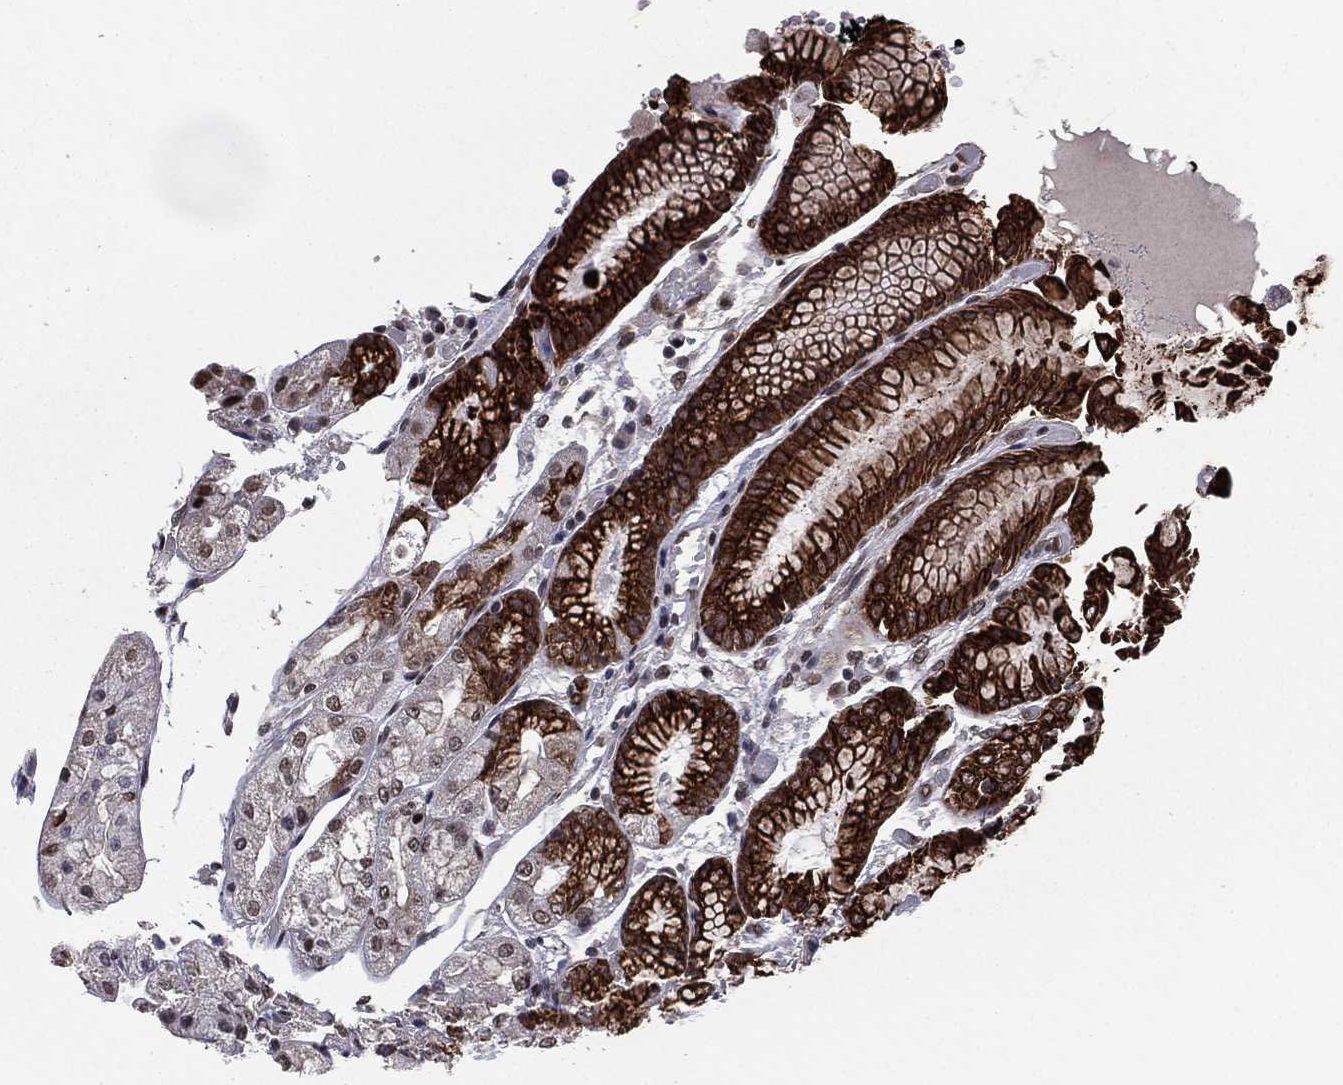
{"staining": {"intensity": "strong", "quantity": "<25%", "location": "cytoplasmic/membranous"}, "tissue": "stomach", "cell_type": "Glandular cells", "image_type": "normal", "snomed": [{"axis": "morphology", "description": "Normal tissue, NOS"}, {"axis": "topography", "description": "Stomach, upper"}], "caption": "A medium amount of strong cytoplasmic/membranous staining is appreciated in about <25% of glandular cells in unremarkable stomach. The staining is performed using DAB (3,3'-diaminobenzidine) brown chromogen to label protein expression. The nuclei are counter-stained blue using hematoxylin.", "gene": "RARB", "patient": {"sex": "male", "age": 72}}